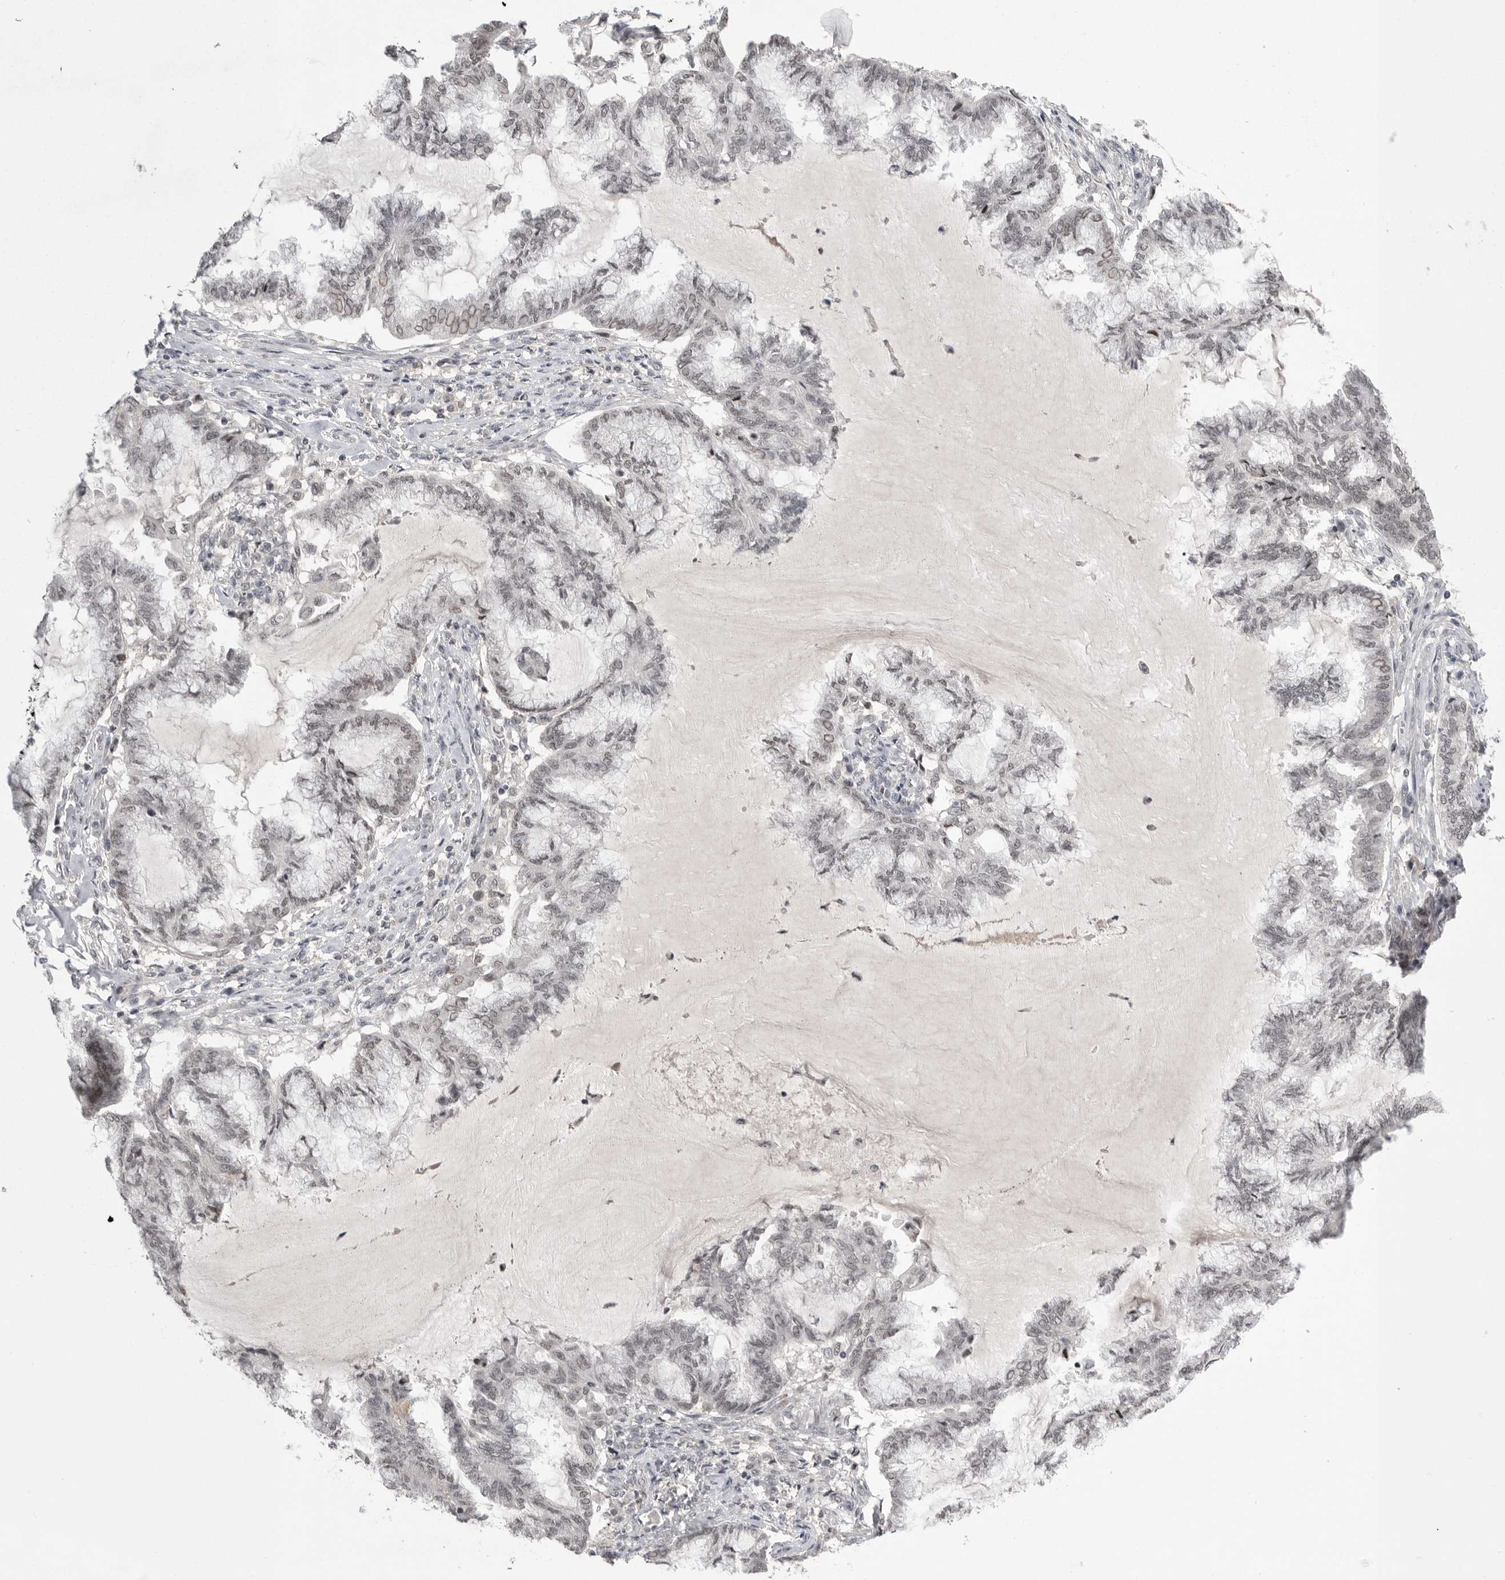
{"staining": {"intensity": "negative", "quantity": "none", "location": "none"}, "tissue": "endometrial cancer", "cell_type": "Tumor cells", "image_type": "cancer", "snomed": [{"axis": "morphology", "description": "Adenocarcinoma, NOS"}, {"axis": "topography", "description": "Endometrium"}], "caption": "Human adenocarcinoma (endometrial) stained for a protein using immunohistochemistry (IHC) exhibits no positivity in tumor cells.", "gene": "POU5F1", "patient": {"sex": "female", "age": 86}}